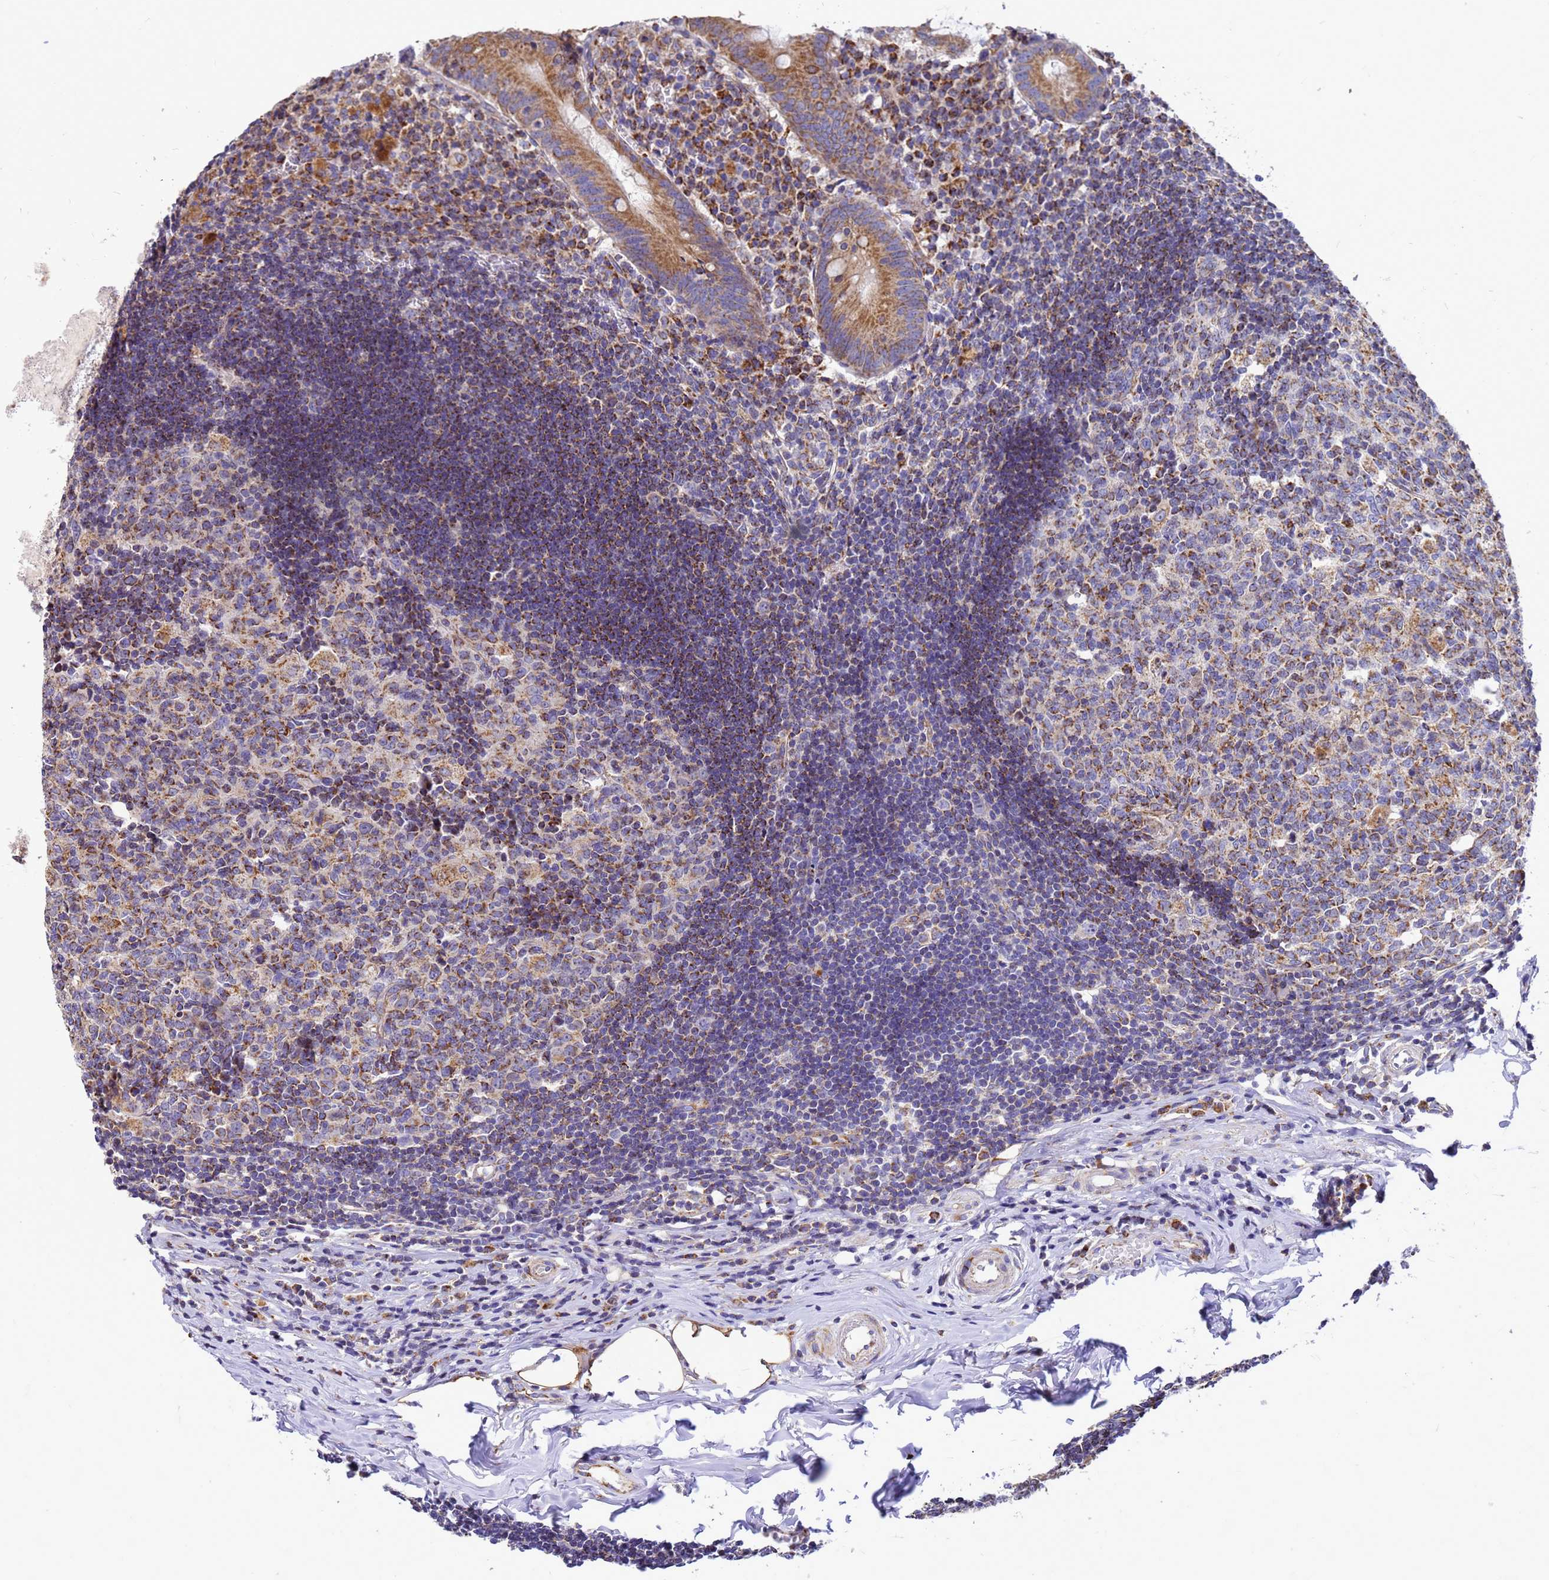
{"staining": {"intensity": "moderate", "quantity": "25%-75%", "location": "cytoplasmic/membranous"}, "tissue": "appendix", "cell_type": "Glandular cells", "image_type": "normal", "snomed": [{"axis": "morphology", "description": "Normal tissue, NOS"}, {"axis": "topography", "description": "Appendix"}], "caption": "Protein staining by immunohistochemistry exhibits moderate cytoplasmic/membranous staining in about 25%-75% of glandular cells in normal appendix.", "gene": "CMC4", "patient": {"sex": "female", "age": 54}}